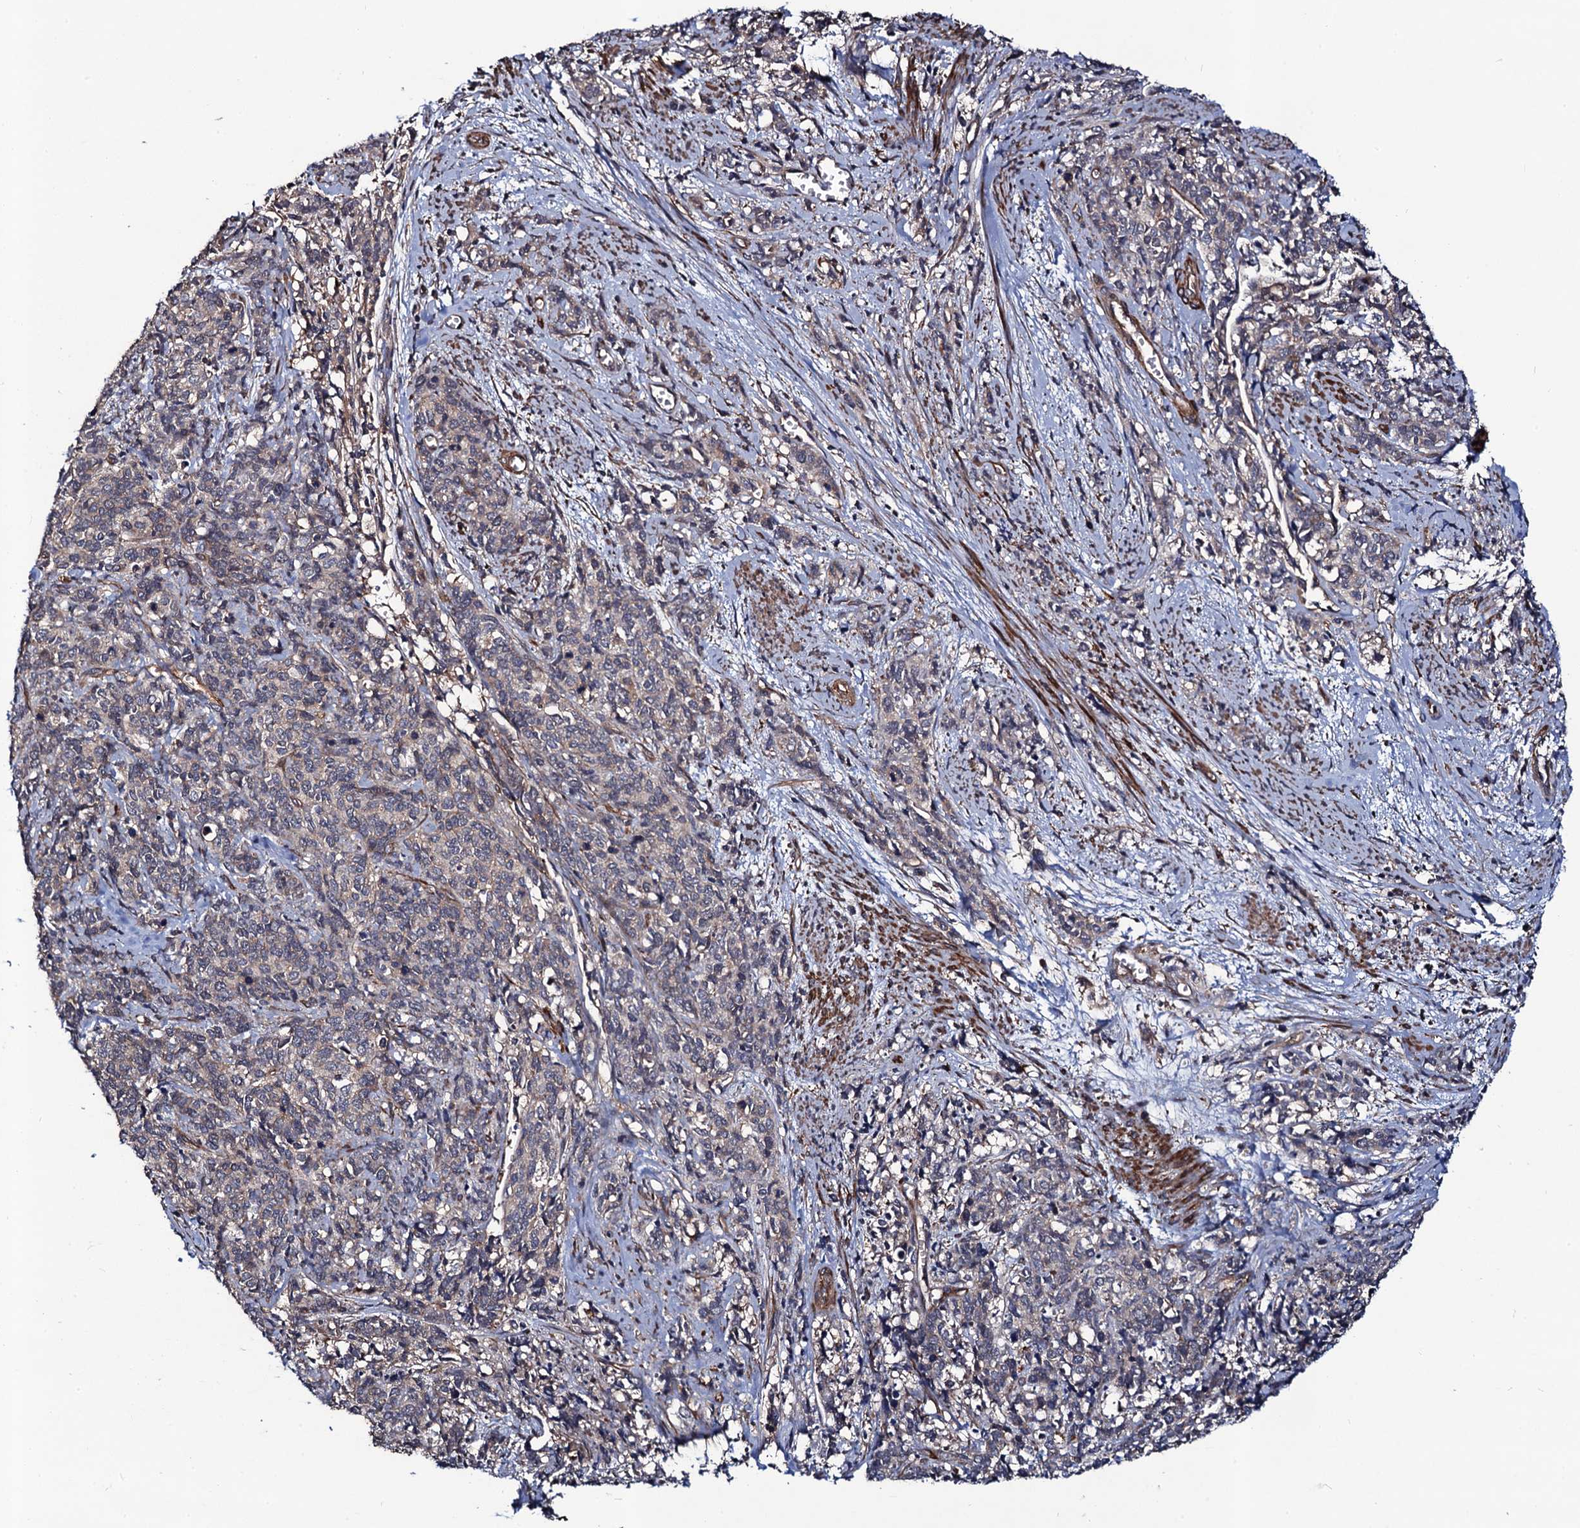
{"staining": {"intensity": "negative", "quantity": "none", "location": "none"}, "tissue": "cervical cancer", "cell_type": "Tumor cells", "image_type": "cancer", "snomed": [{"axis": "morphology", "description": "Squamous cell carcinoma, NOS"}, {"axis": "topography", "description": "Cervix"}], "caption": "Immunohistochemical staining of human cervical squamous cell carcinoma exhibits no significant expression in tumor cells.", "gene": "KXD1", "patient": {"sex": "female", "age": 60}}